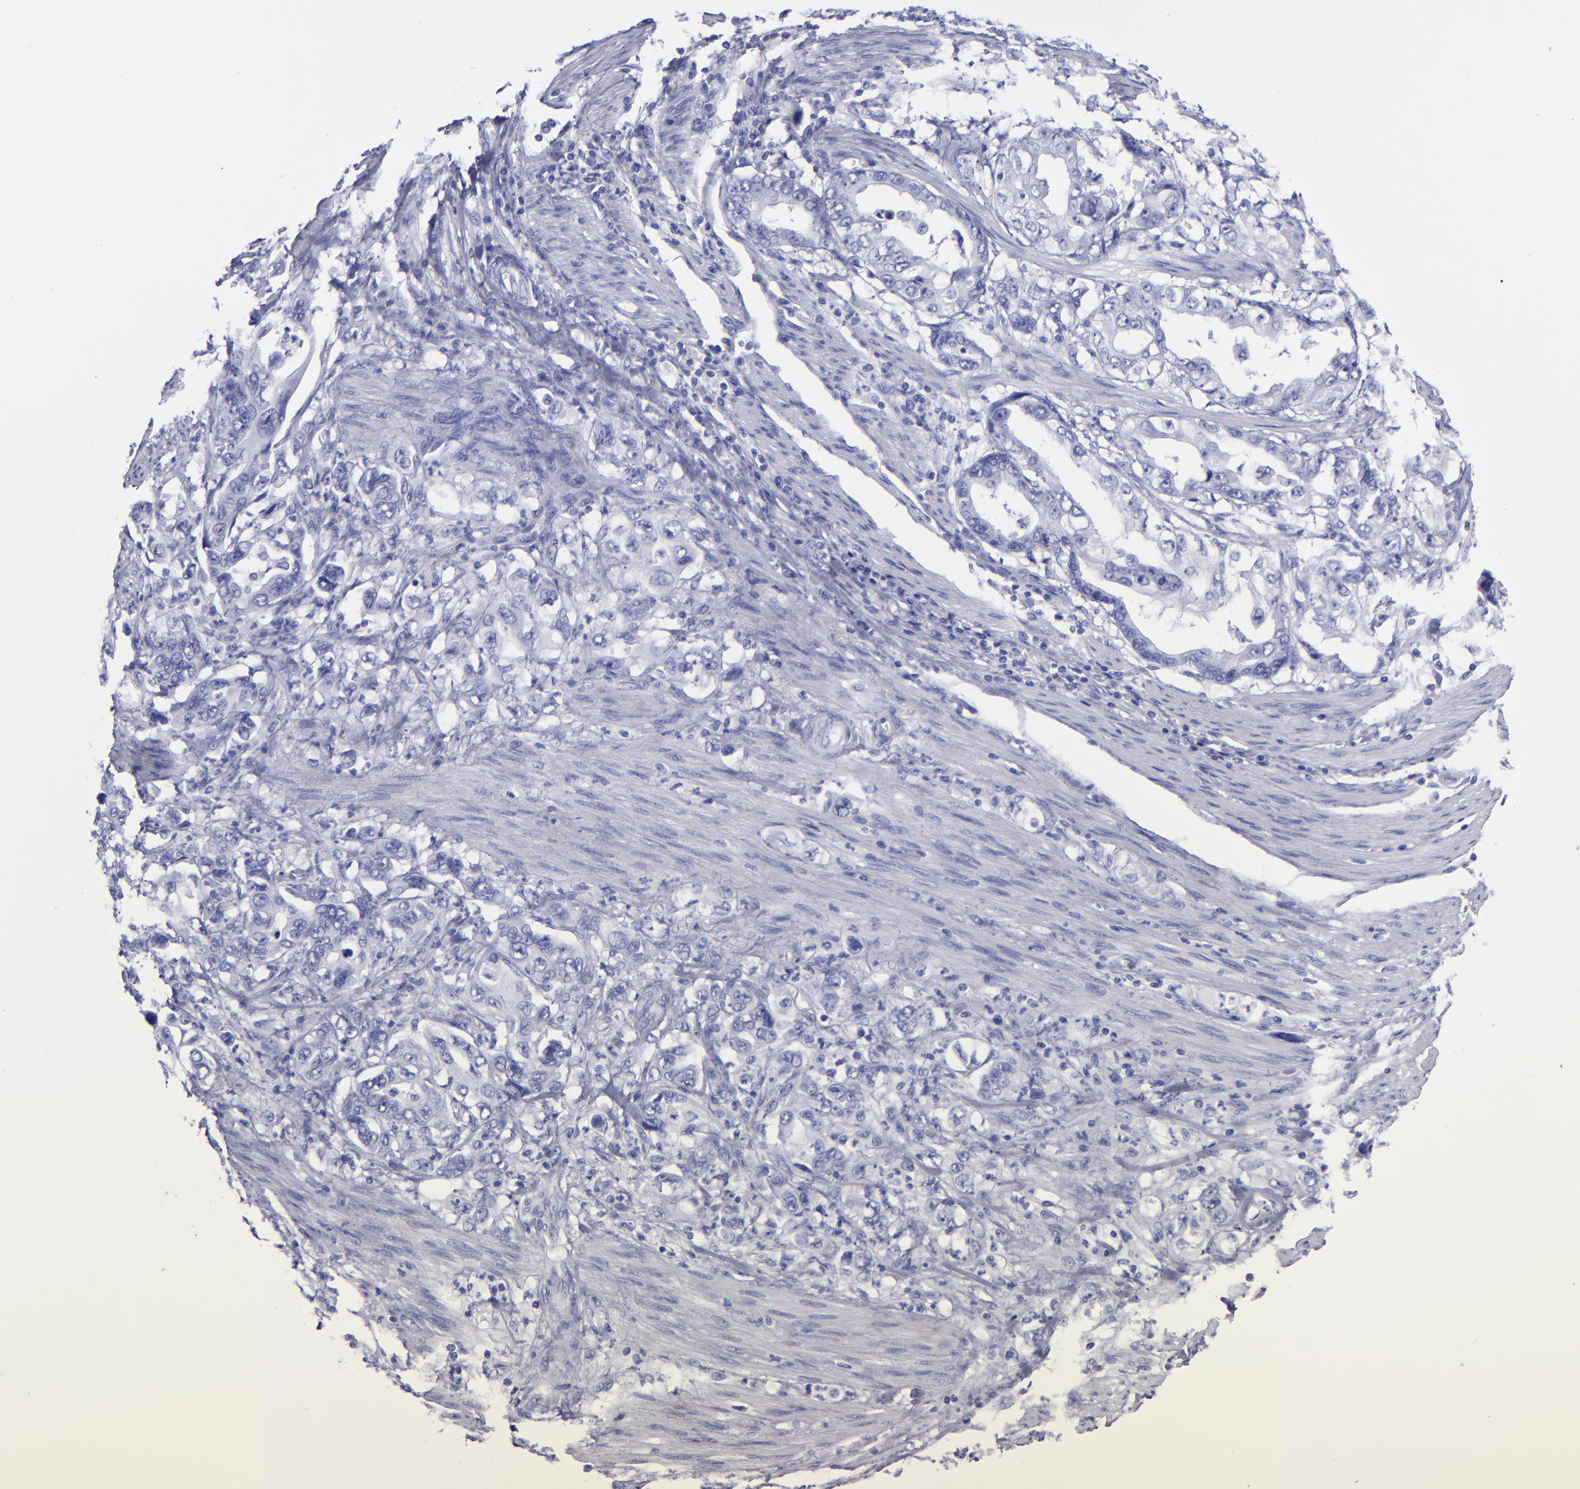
{"staining": {"intensity": "negative", "quantity": "none", "location": "none"}, "tissue": "stomach cancer", "cell_type": "Tumor cells", "image_type": "cancer", "snomed": [{"axis": "morphology", "description": "Adenocarcinoma, NOS"}, {"axis": "topography", "description": "Pancreas"}, {"axis": "topography", "description": "Stomach, upper"}], "caption": "DAB immunohistochemical staining of stomach cancer demonstrates no significant positivity in tumor cells.", "gene": "CD37", "patient": {"sex": "male", "age": 77}}